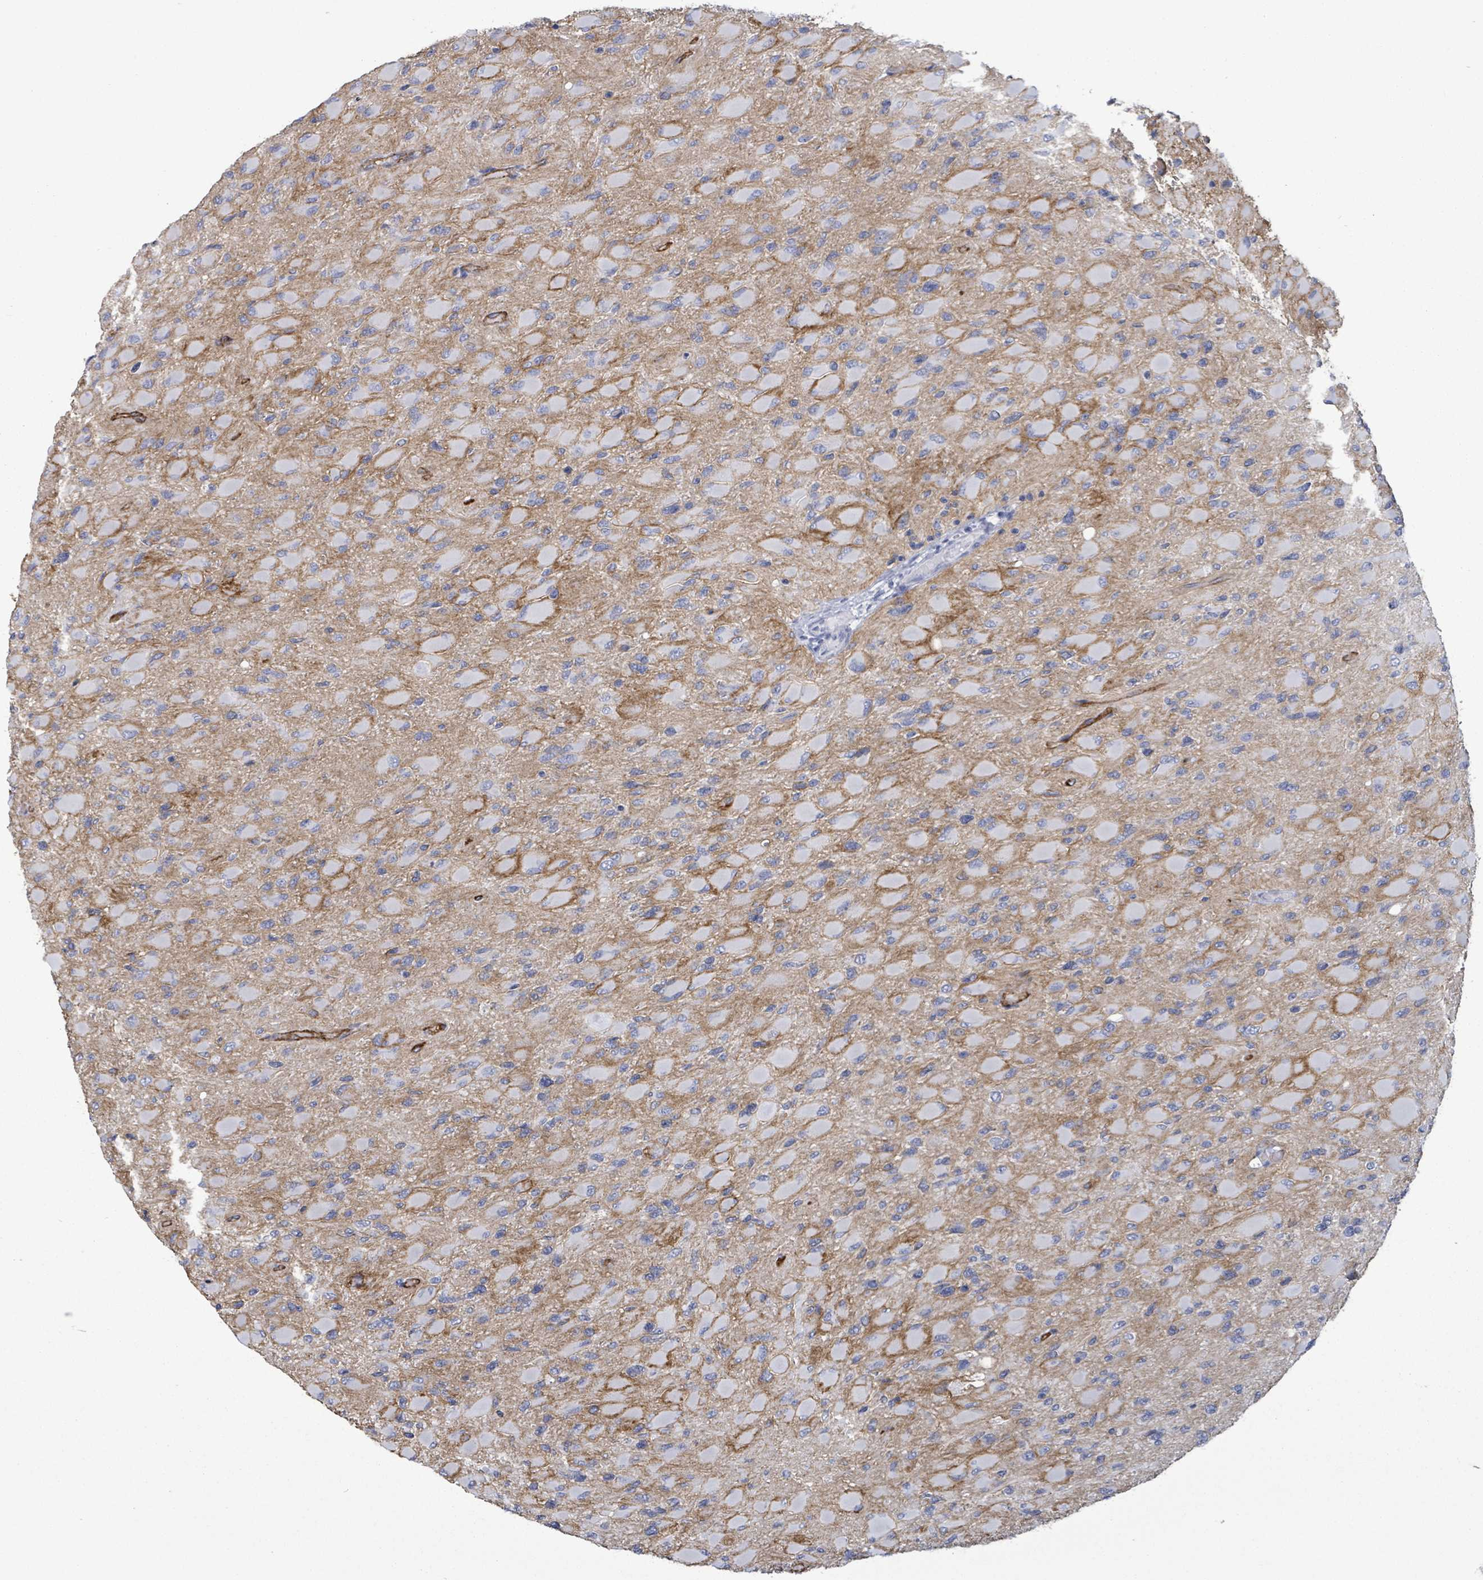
{"staining": {"intensity": "negative", "quantity": "none", "location": "none"}, "tissue": "glioma", "cell_type": "Tumor cells", "image_type": "cancer", "snomed": [{"axis": "morphology", "description": "Glioma, malignant, High grade"}, {"axis": "topography", "description": "Cerebral cortex"}], "caption": "Human glioma stained for a protein using IHC reveals no expression in tumor cells.", "gene": "BSG", "patient": {"sex": "female", "age": 36}}